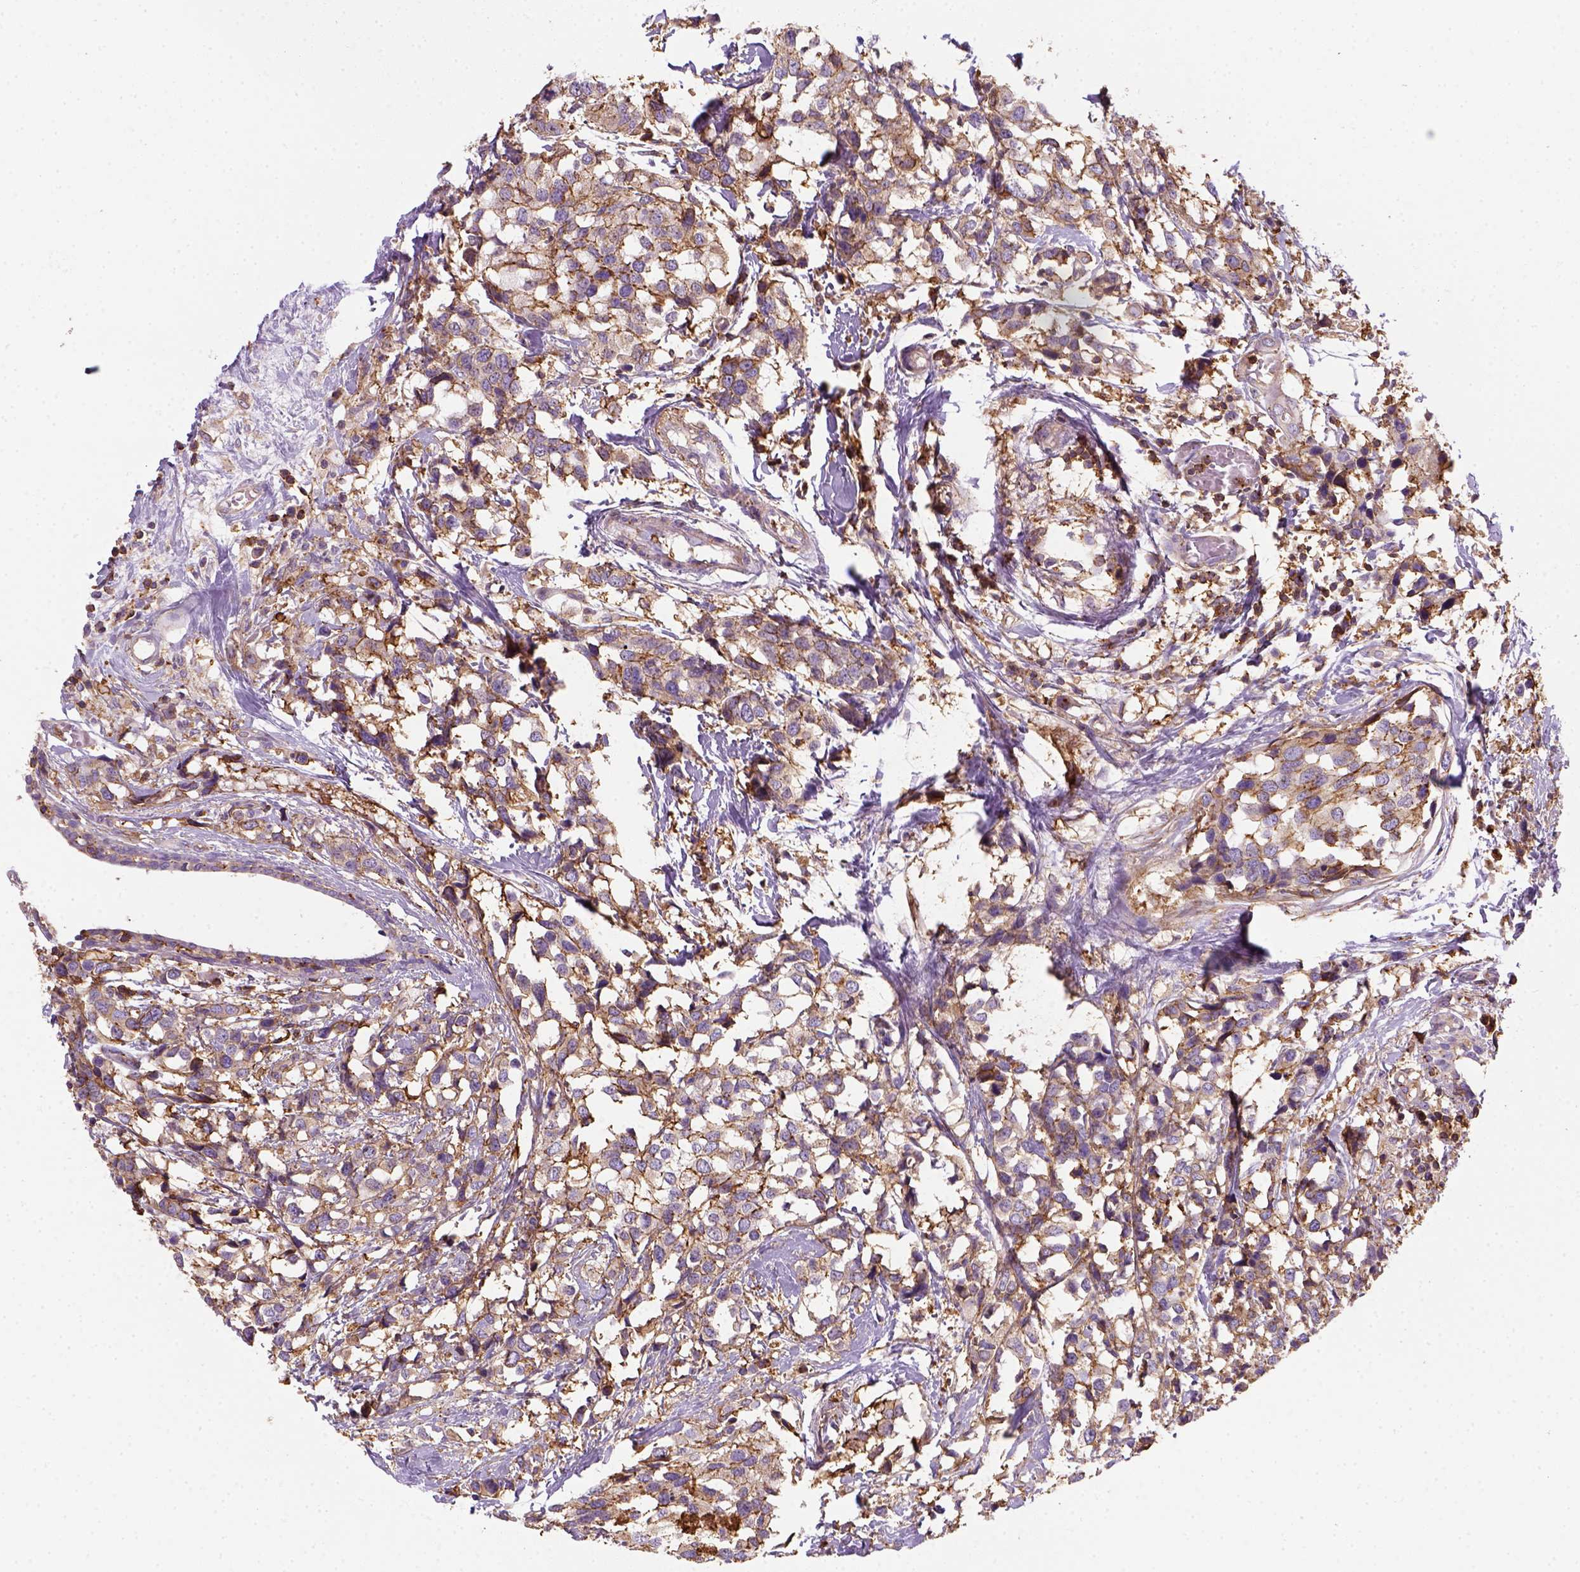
{"staining": {"intensity": "strong", "quantity": "<25%", "location": "cytoplasmic/membranous"}, "tissue": "breast cancer", "cell_type": "Tumor cells", "image_type": "cancer", "snomed": [{"axis": "morphology", "description": "Lobular carcinoma"}, {"axis": "topography", "description": "Breast"}], "caption": "Tumor cells display medium levels of strong cytoplasmic/membranous positivity in about <25% of cells in breast lobular carcinoma.", "gene": "GPRC5D", "patient": {"sex": "female", "age": 59}}